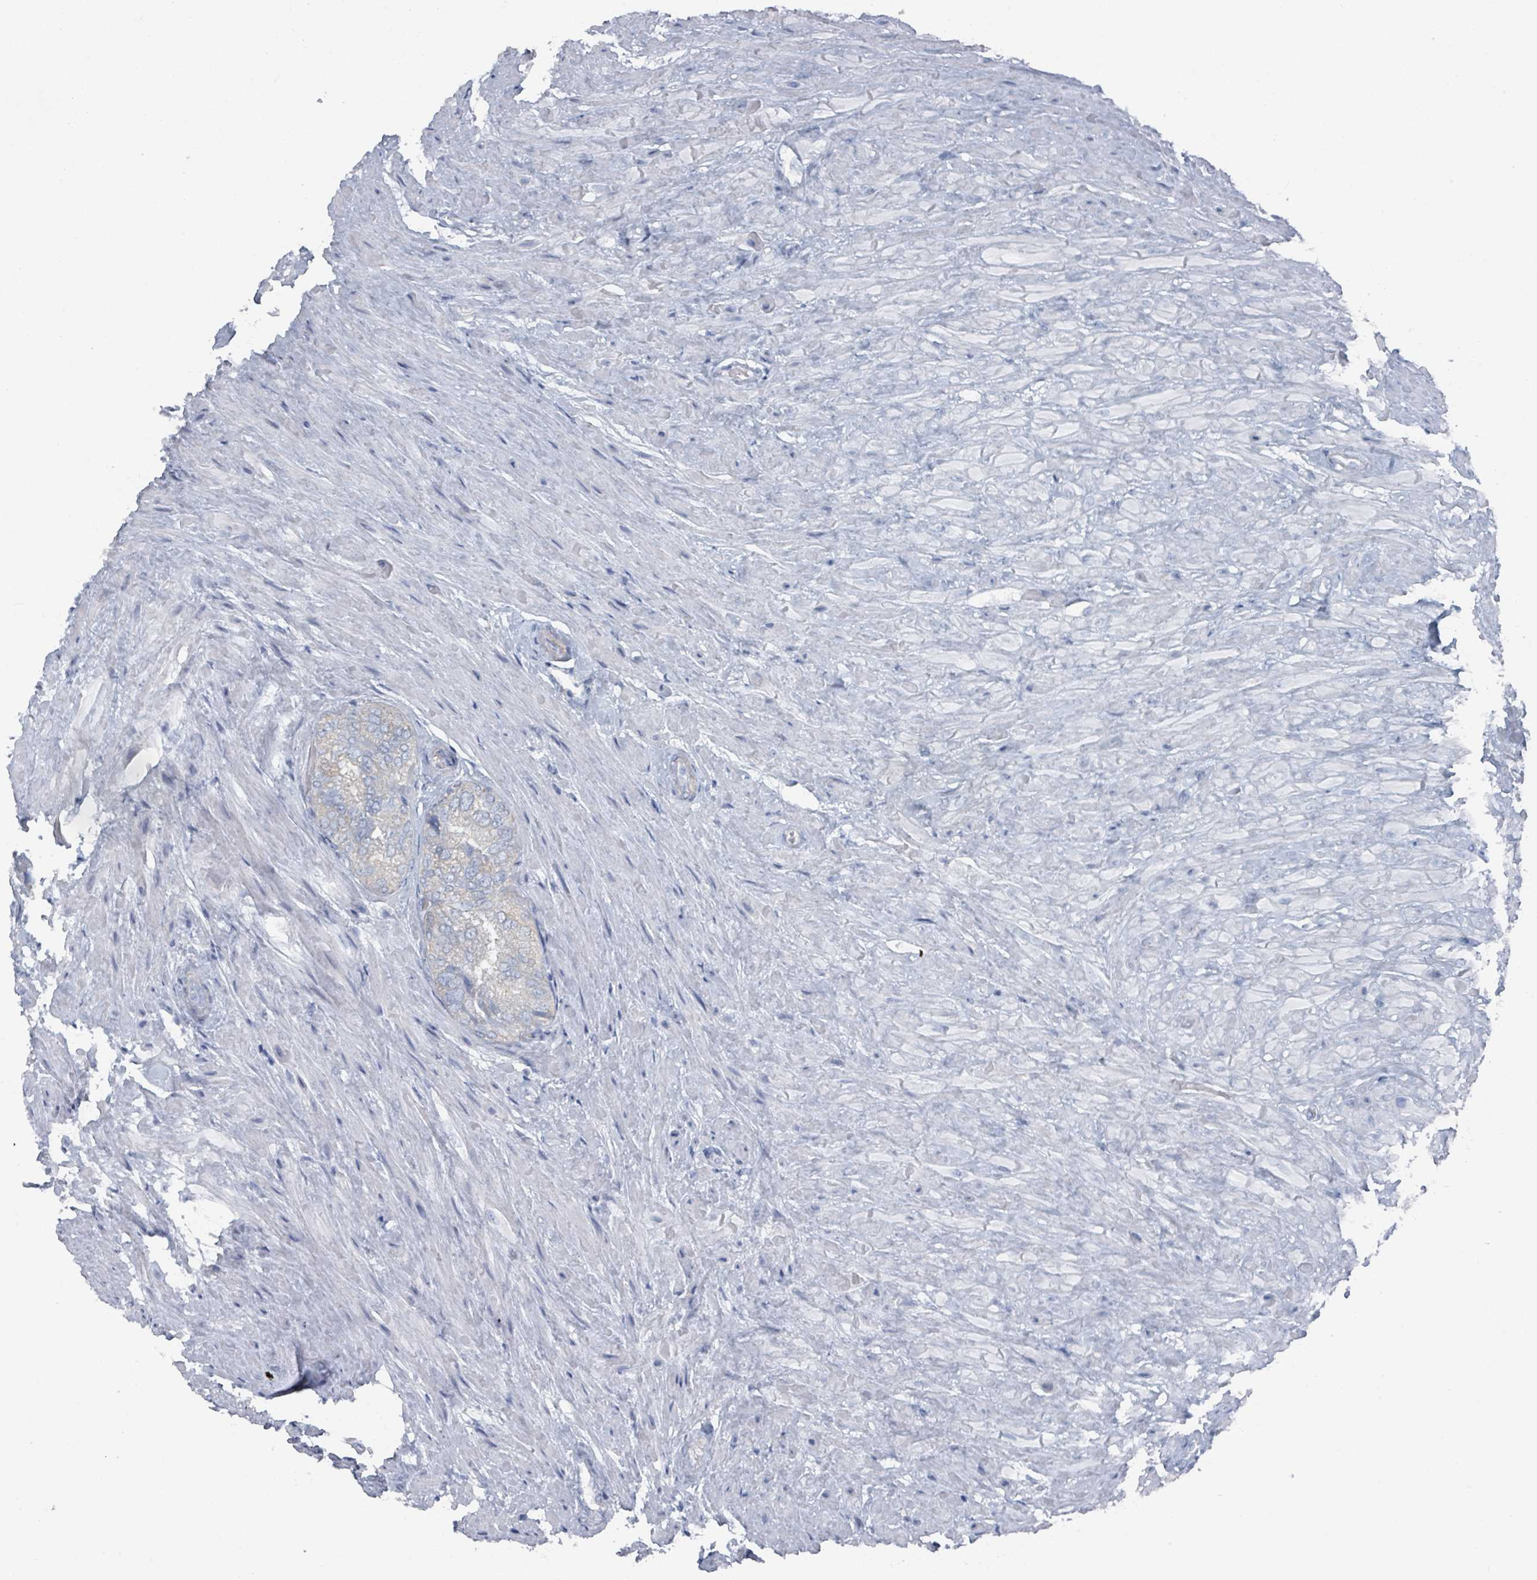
{"staining": {"intensity": "negative", "quantity": "none", "location": "none"}, "tissue": "seminal vesicle", "cell_type": "Glandular cells", "image_type": "normal", "snomed": [{"axis": "morphology", "description": "Normal tissue, NOS"}, {"axis": "topography", "description": "Seminal veicle"}, {"axis": "topography", "description": "Peripheral nerve tissue"}], "caption": "Immunohistochemistry histopathology image of benign seminal vesicle: seminal vesicle stained with DAB demonstrates no significant protein staining in glandular cells.", "gene": "GAMT", "patient": {"sex": "male", "age": 63}}